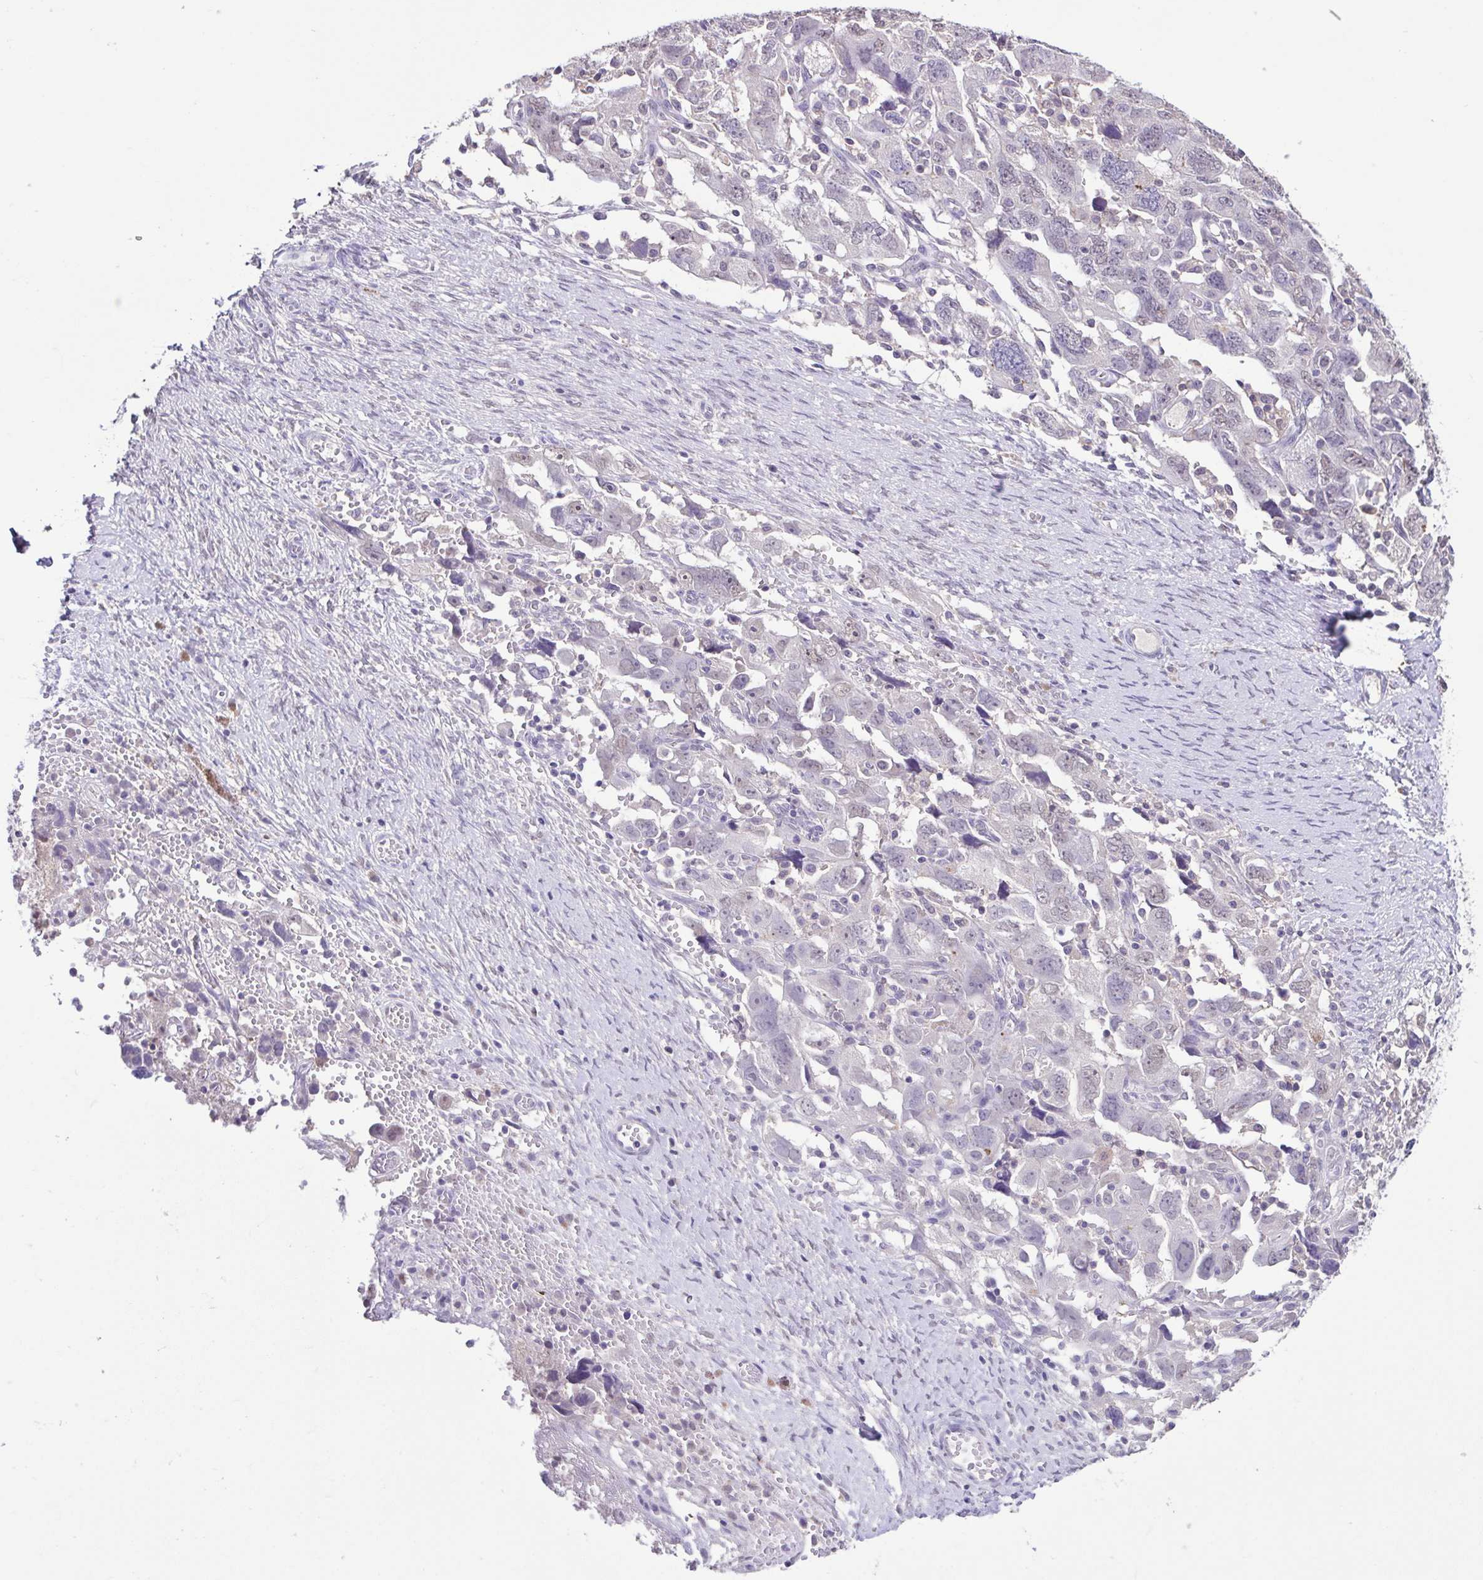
{"staining": {"intensity": "negative", "quantity": "none", "location": "none"}, "tissue": "ovarian cancer", "cell_type": "Tumor cells", "image_type": "cancer", "snomed": [{"axis": "morphology", "description": "Carcinoma, NOS"}, {"axis": "morphology", "description": "Cystadenocarcinoma, serous, NOS"}, {"axis": "topography", "description": "Ovary"}], "caption": "A histopathology image of ovarian carcinoma stained for a protein demonstrates no brown staining in tumor cells.", "gene": "ACTRT3", "patient": {"sex": "female", "age": 69}}